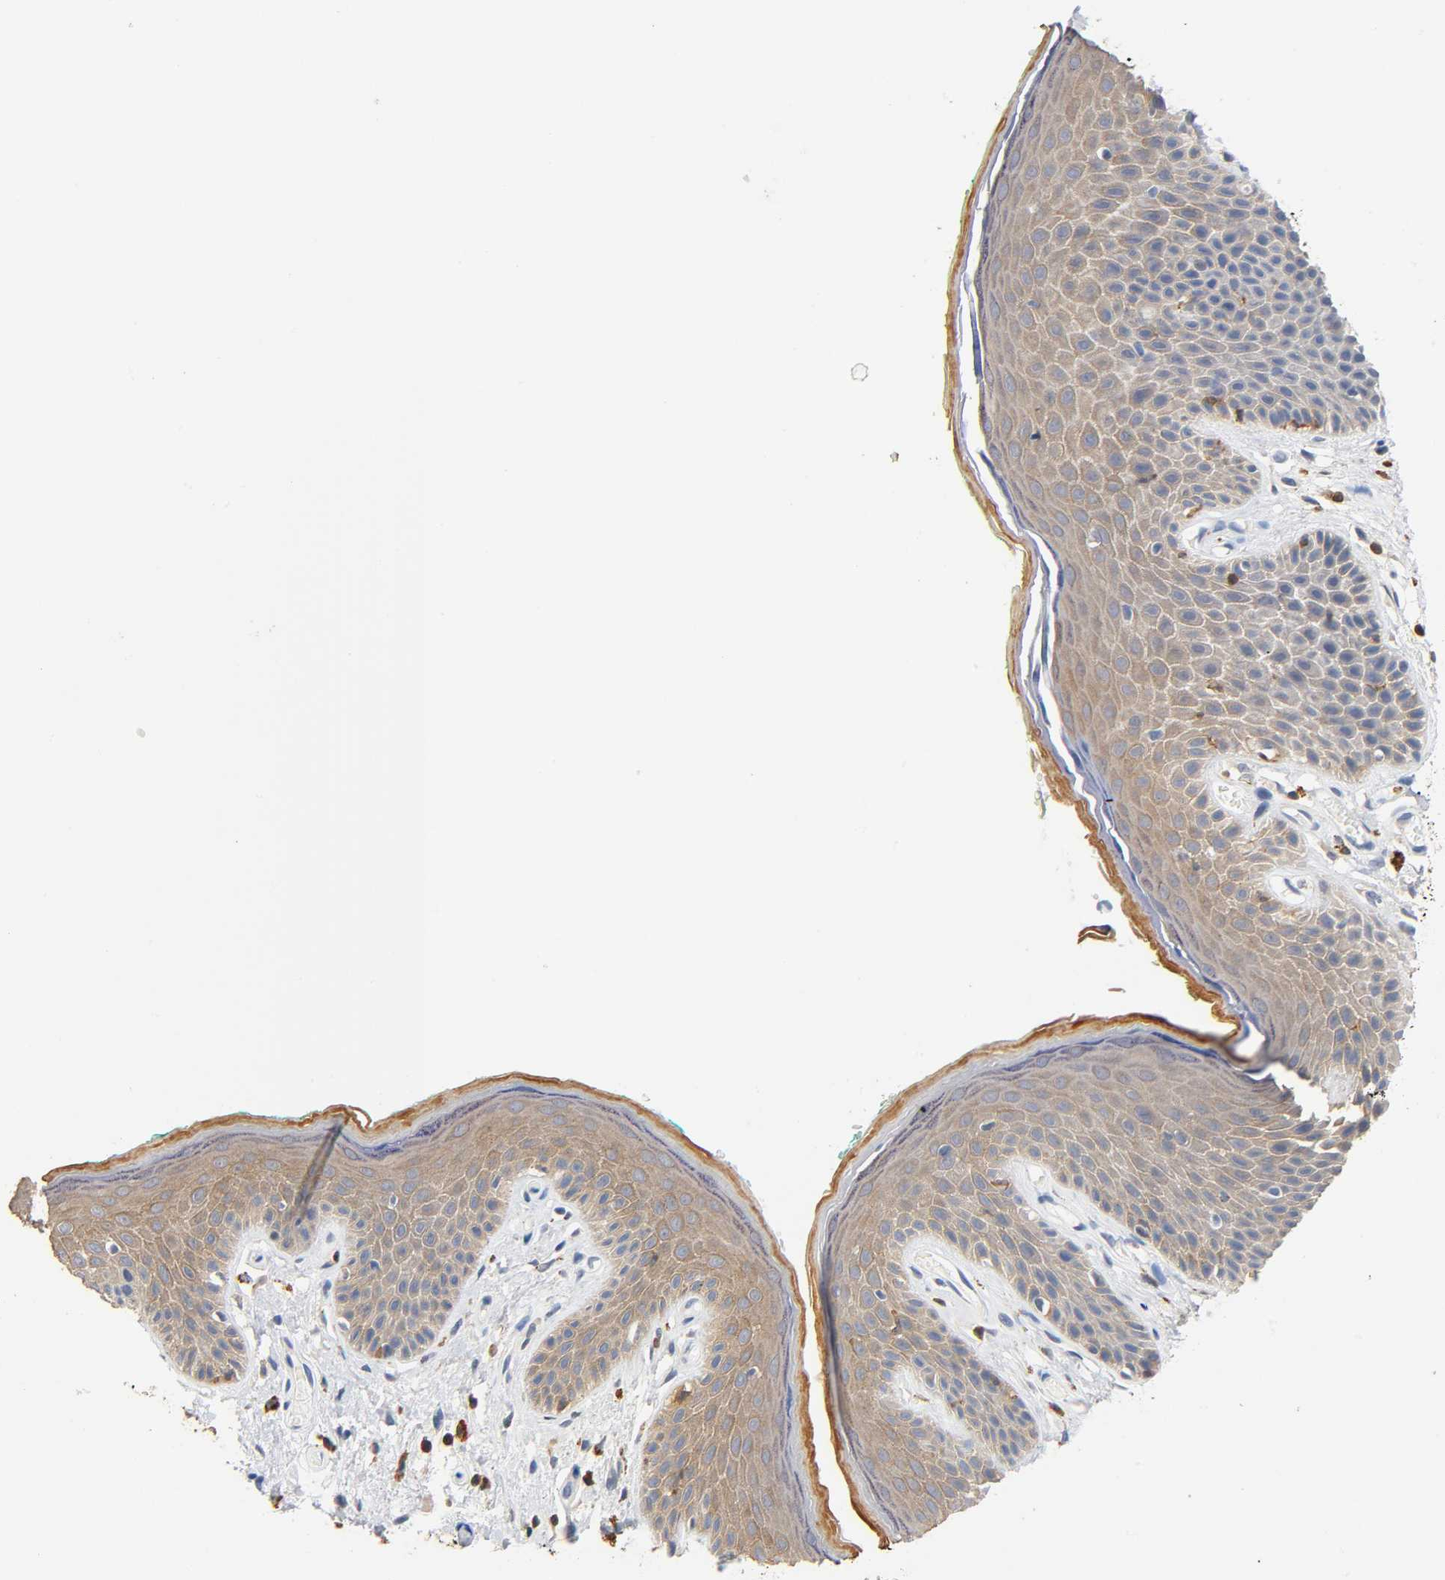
{"staining": {"intensity": "weak", "quantity": ">75%", "location": "cytoplasmic/membranous"}, "tissue": "skin", "cell_type": "Epidermal cells", "image_type": "normal", "snomed": [{"axis": "morphology", "description": "Normal tissue, NOS"}, {"axis": "topography", "description": "Anal"}], "caption": "Brown immunohistochemical staining in normal human skin reveals weak cytoplasmic/membranous staining in approximately >75% of epidermal cells.", "gene": "UCKL1", "patient": {"sex": "male", "age": 74}}